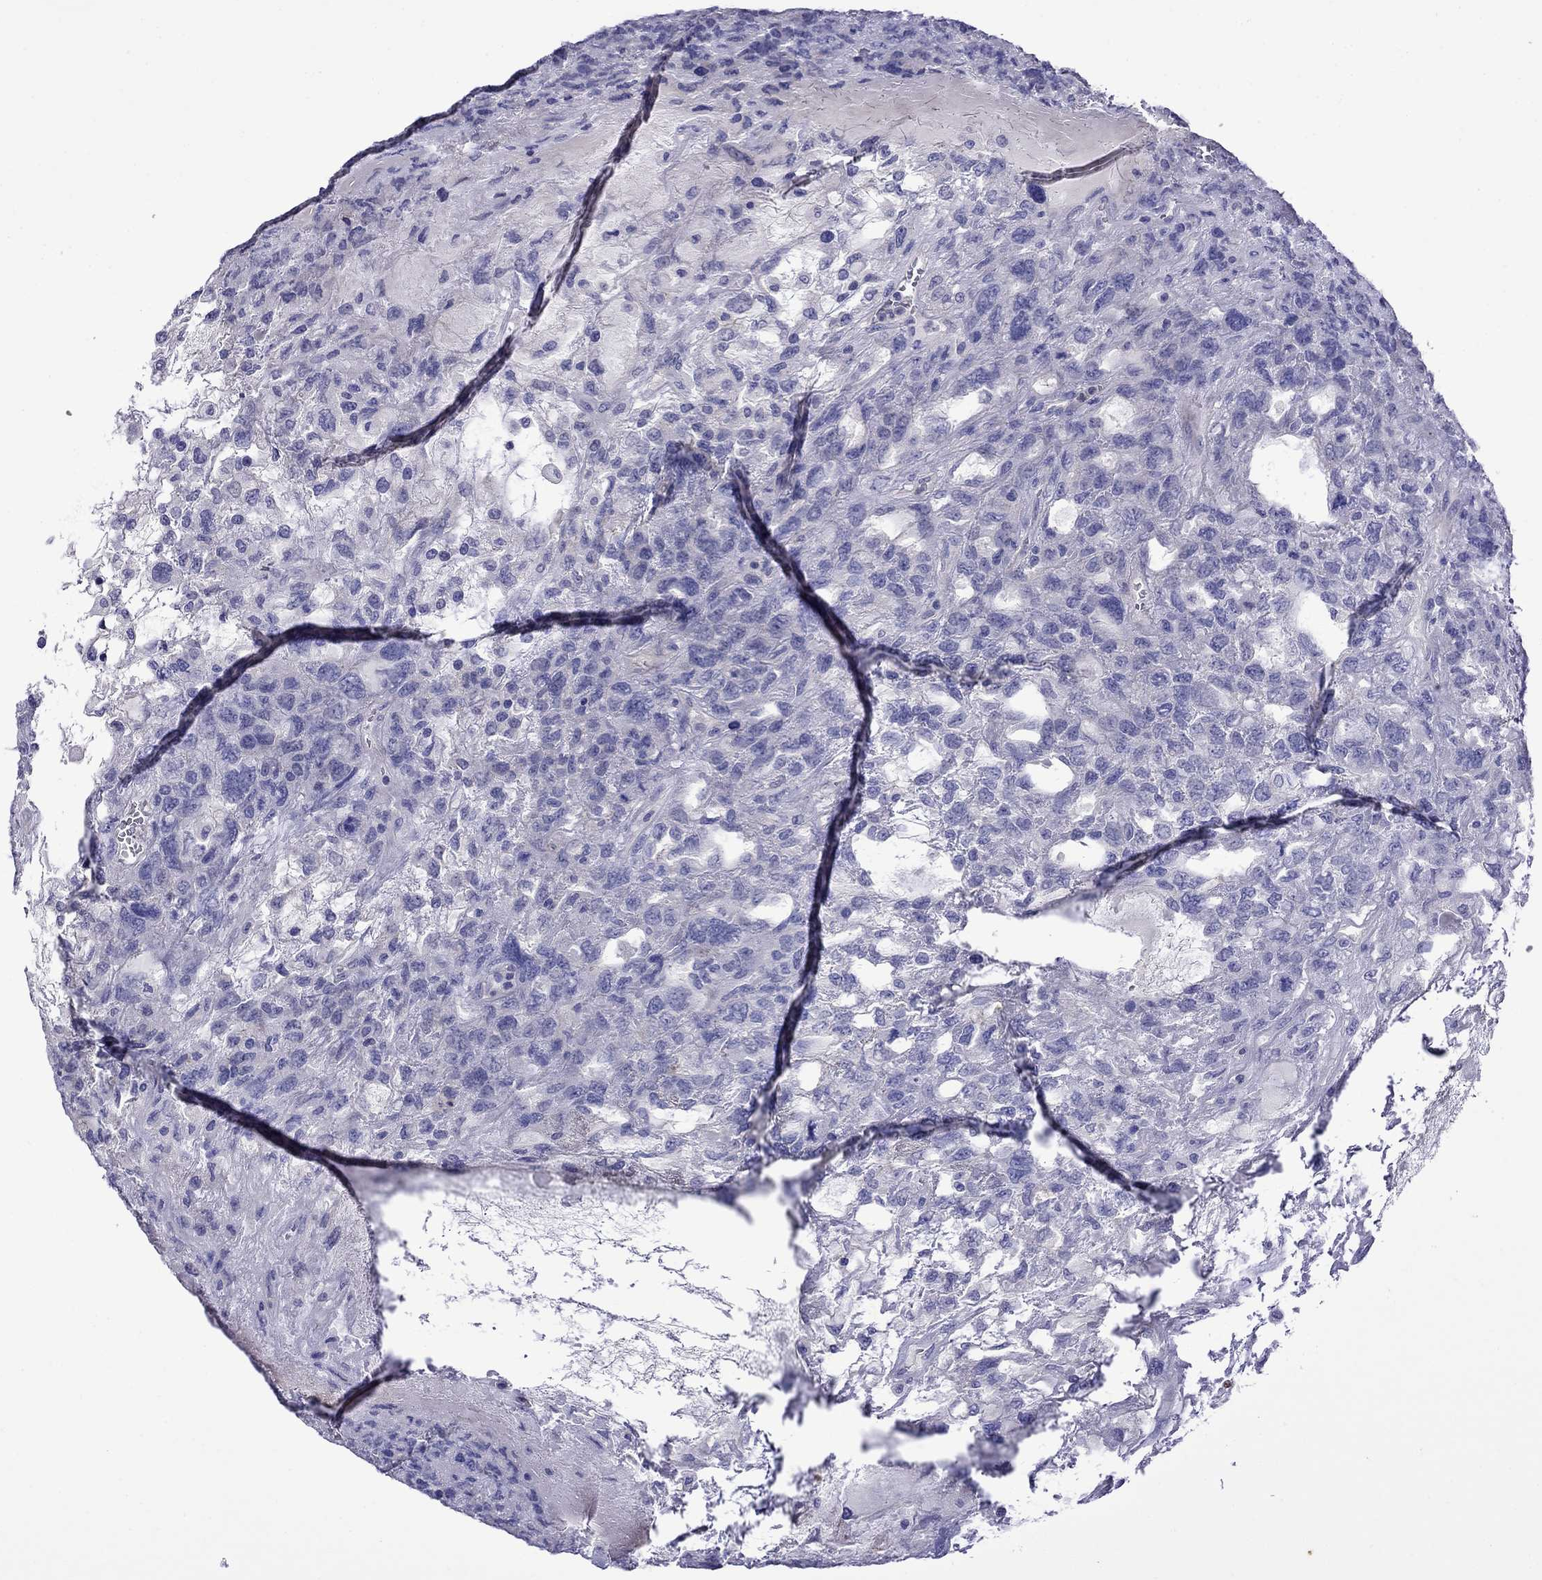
{"staining": {"intensity": "negative", "quantity": "none", "location": "none"}, "tissue": "testis cancer", "cell_type": "Tumor cells", "image_type": "cancer", "snomed": [{"axis": "morphology", "description": "Seminoma, NOS"}, {"axis": "topography", "description": "Testis"}], "caption": "IHC photomicrograph of neoplastic tissue: human seminoma (testis) stained with DAB displays no significant protein positivity in tumor cells.", "gene": "STAR", "patient": {"sex": "male", "age": 52}}